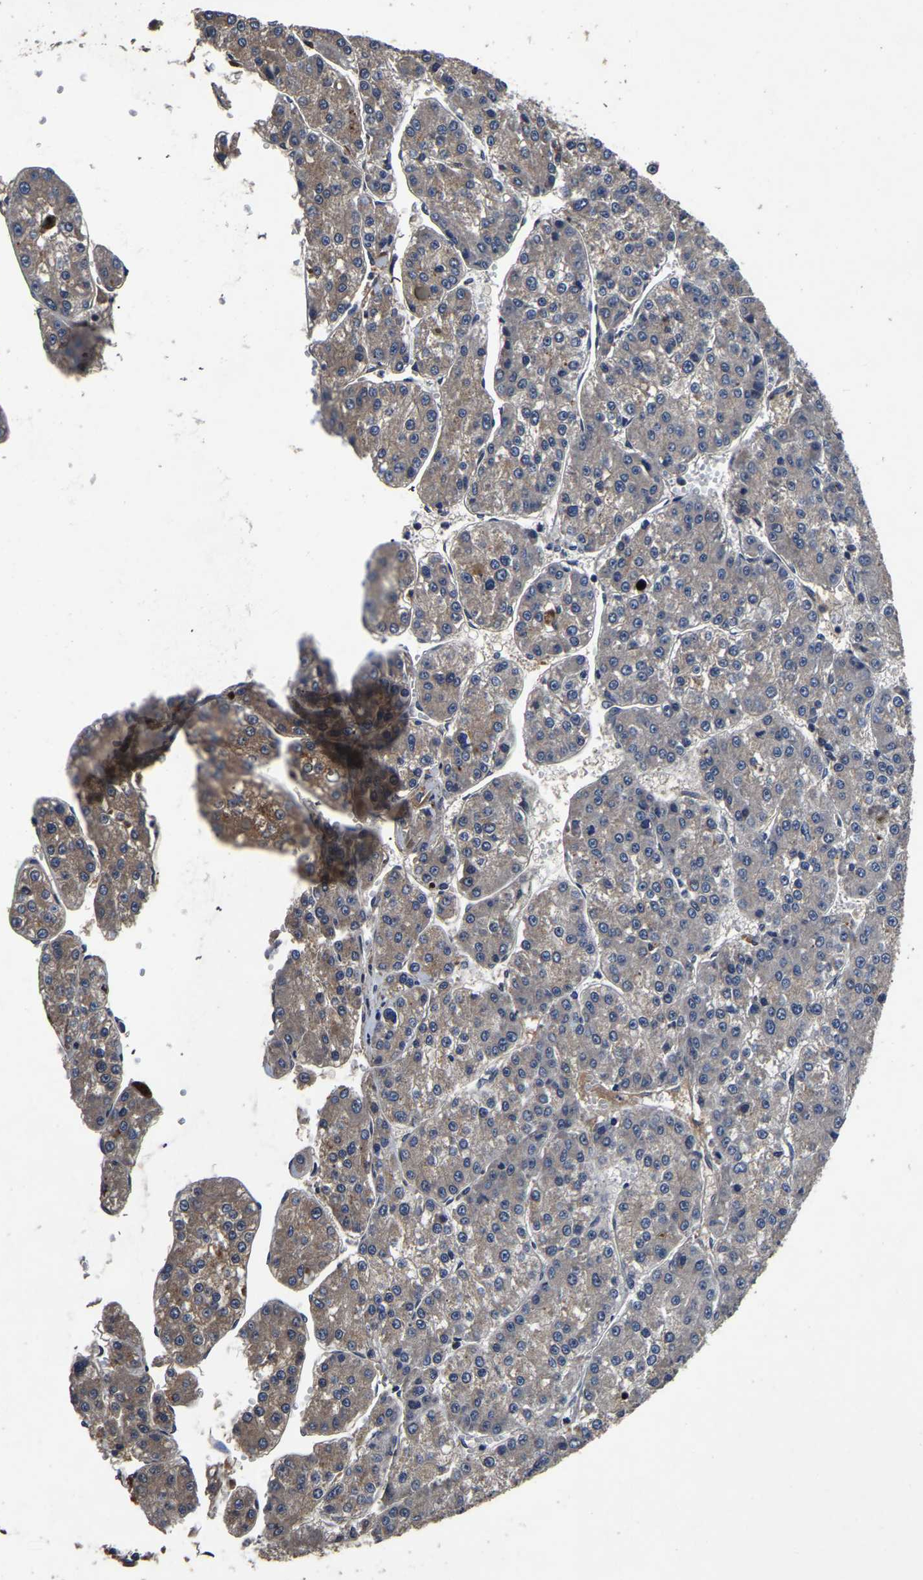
{"staining": {"intensity": "moderate", "quantity": "25%-75%", "location": "cytoplasmic/membranous"}, "tissue": "liver cancer", "cell_type": "Tumor cells", "image_type": "cancer", "snomed": [{"axis": "morphology", "description": "Carcinoma, Hepatocellular, NOS"}, {"axis": "topography", "description": "Liver"}], "caption": "Liver hepatocellular carcinoma stained with a protein marker demonstrates moderate staining in tumor cells.", "gene": "CRYZL1", "patient": {"sex": "female", "age": 73}}